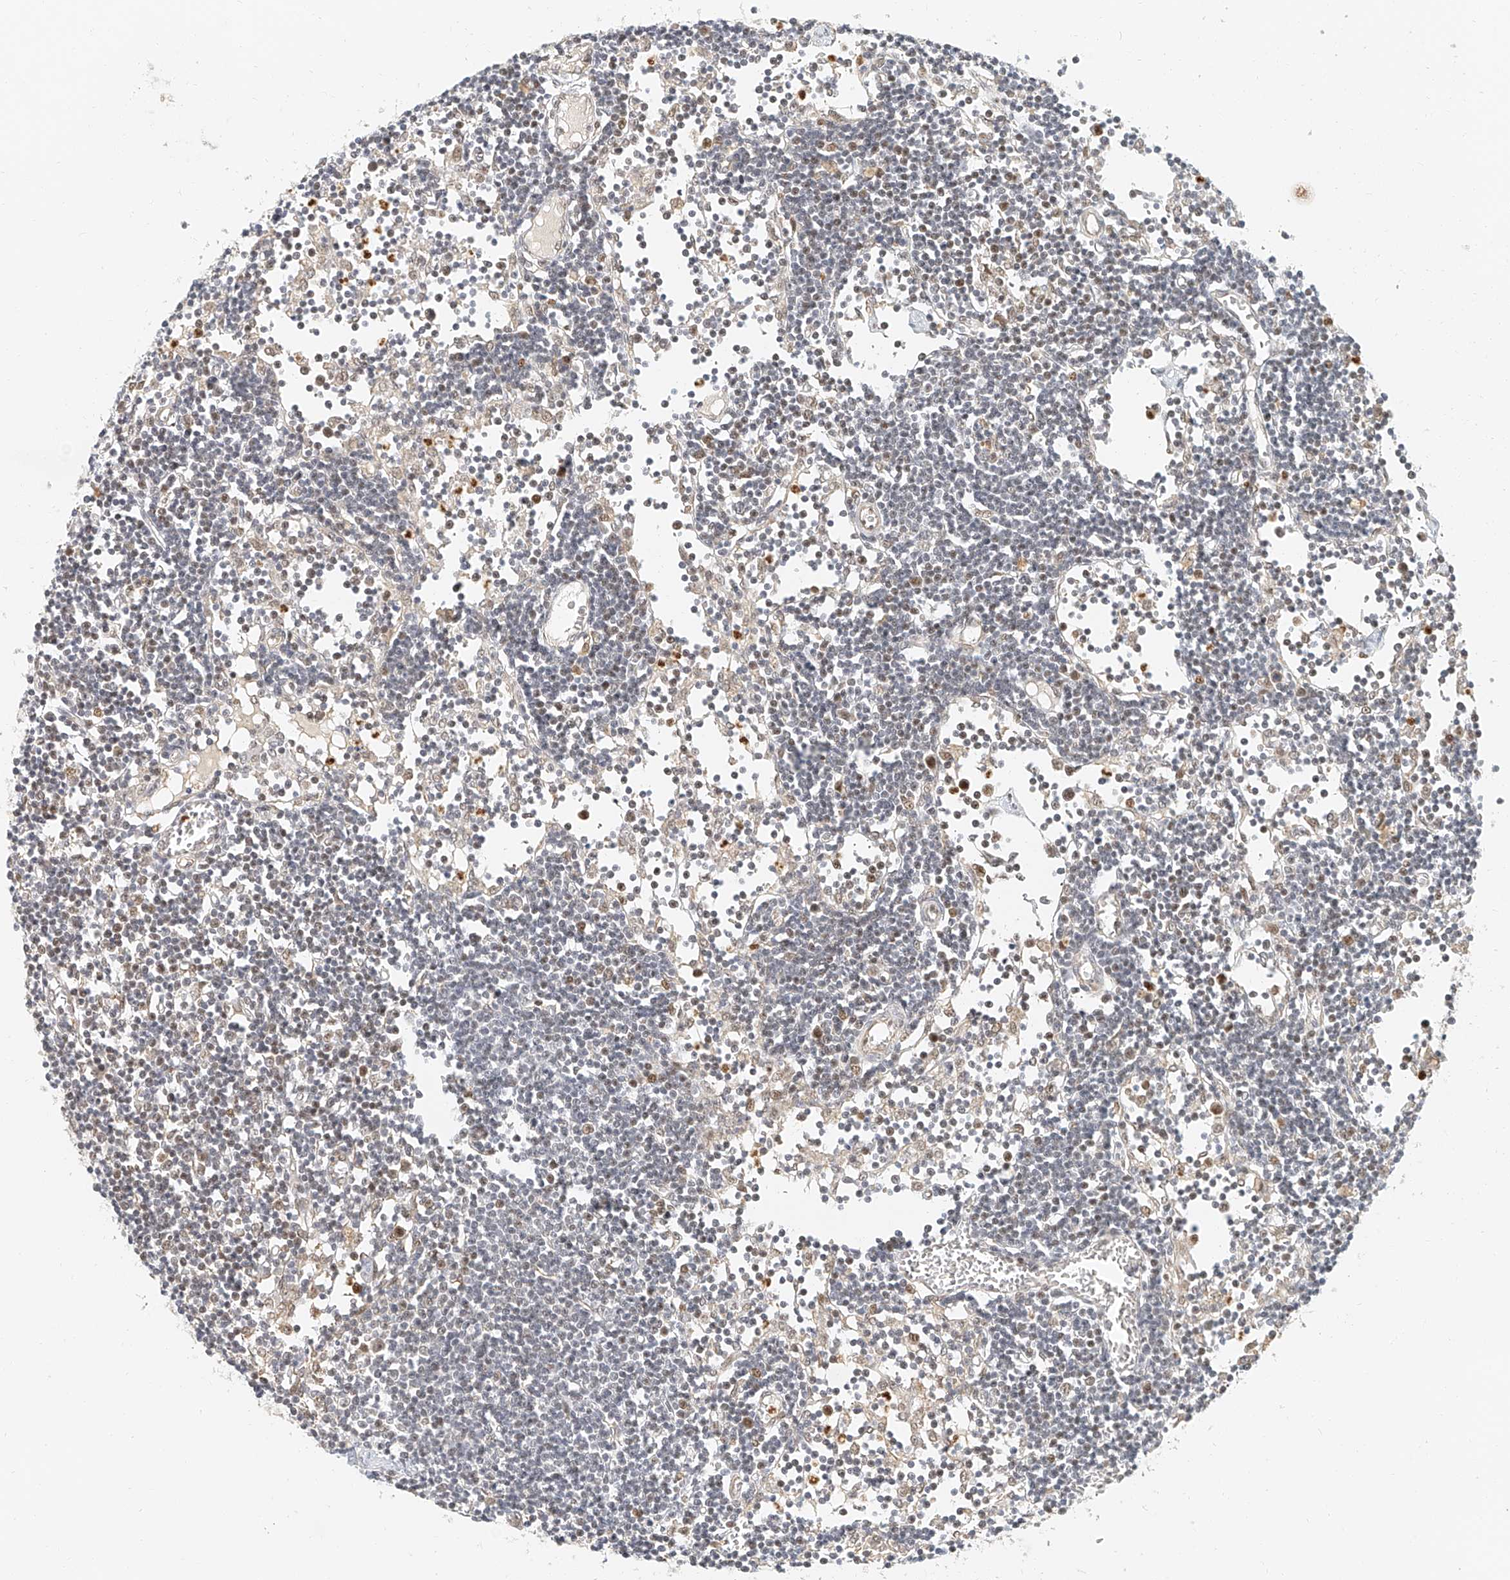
{"staining": {"intensity": "moderate", "quantity": ">75%", "location": "nuclear"}, "tissue": "lymph node", "cell_type": "Germinal center cells", "image_type": "normal", "snomed": [{"axis": "morphology", "description": "Normal tissue, NOS"}, {"axis": "topography", "description": "Lymph node"}], "caption": "IHC photomicrograph of normal lymph node: lymph node stained using immunohistochemistry (IHC) displays medium levels of moderate protein expression localized specifically in the nuclear of germinal center cells, appearing as a nuclear brown color.", "gene": "CXorf58", "patient": {"sex": "female", "age": 11}}